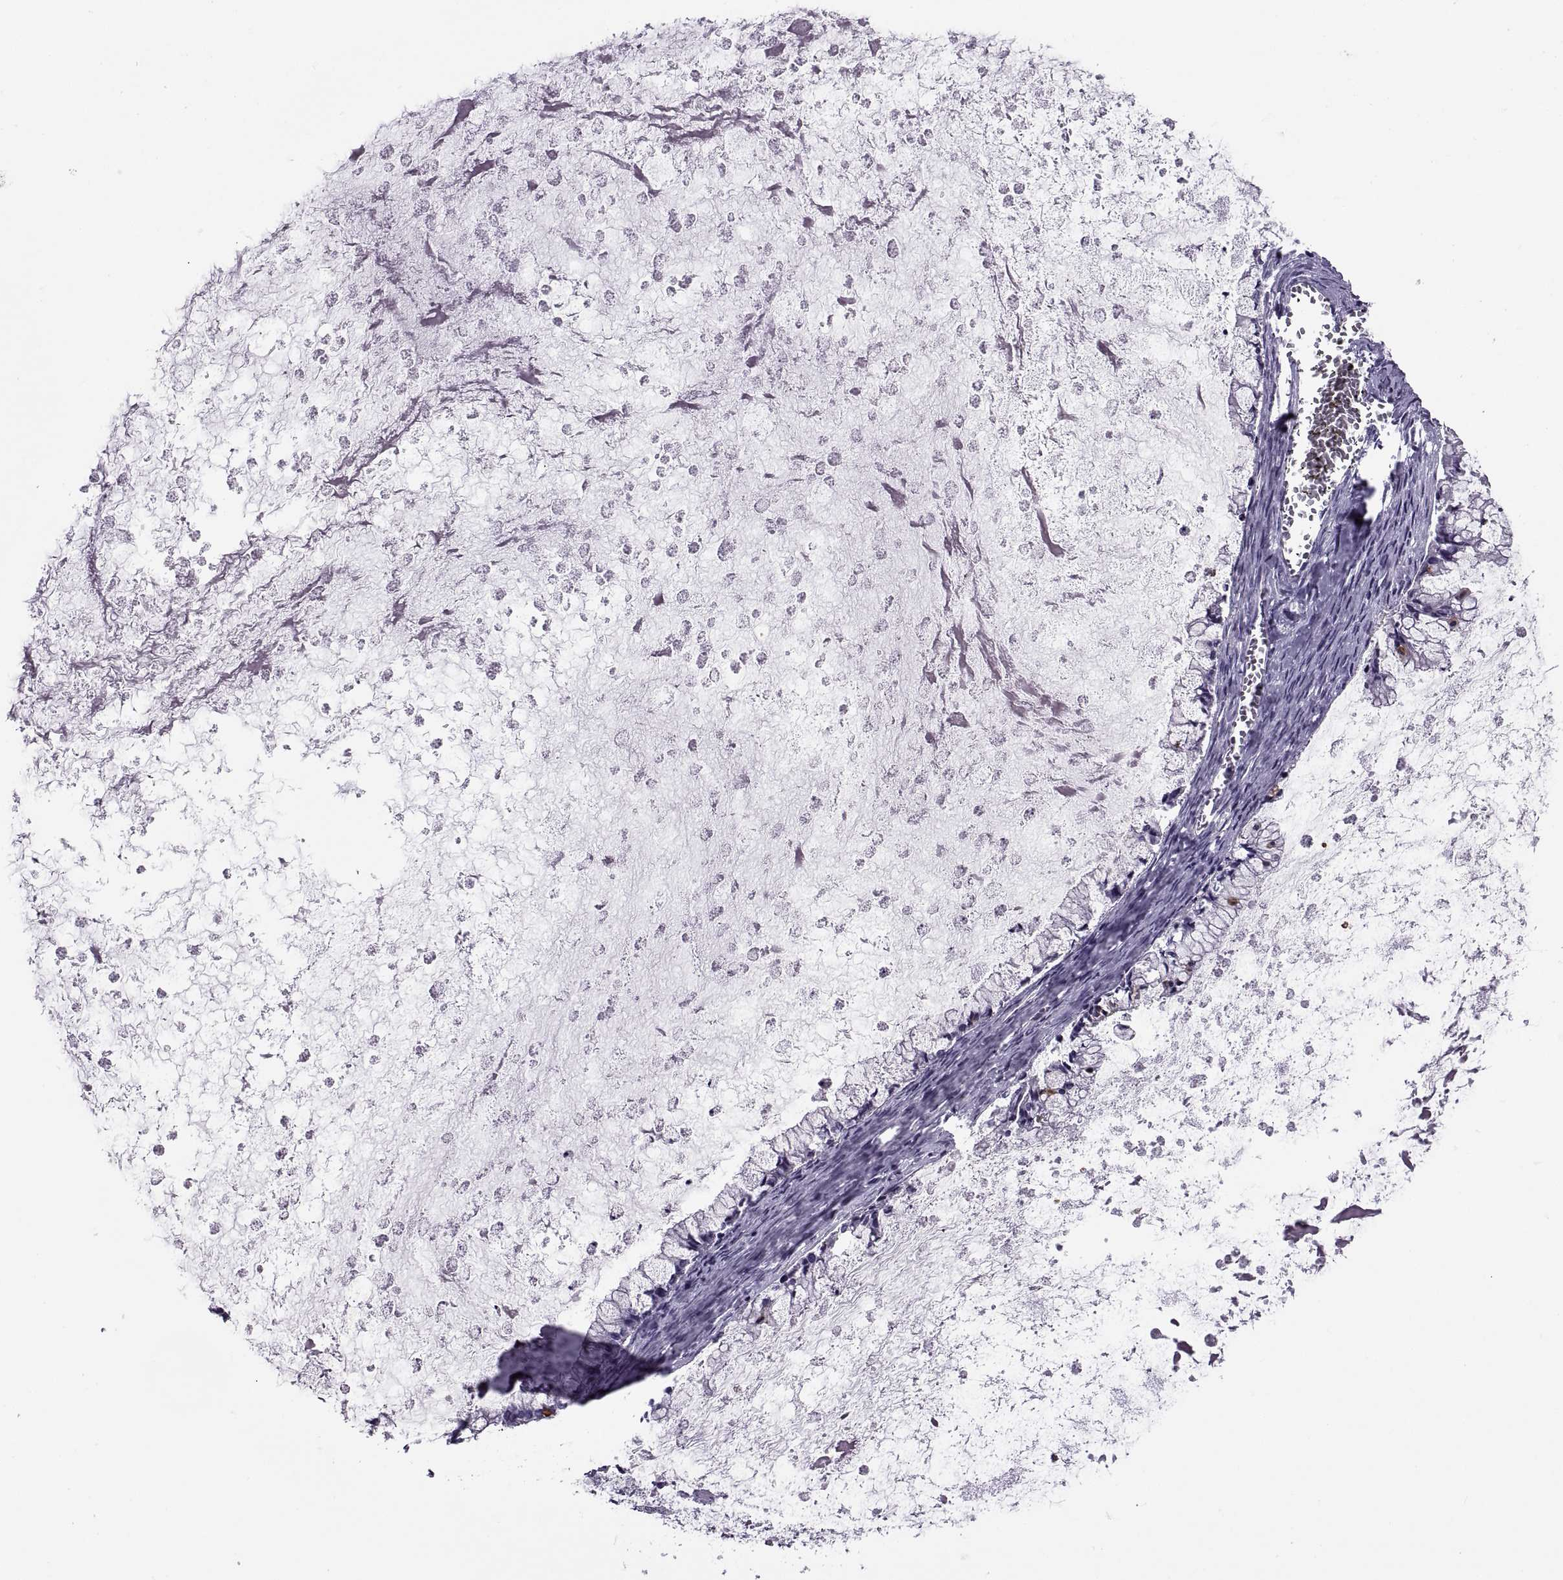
{"staining": {"intensity": "negative", "quantity": "none", "location": "none"}, "tissue": "ovarian cancer", "cell_type": "Tumor cells", "image_type": "cancer", "snomed": [{"axis": "morphology", "description": "Cystadenocarcinoma, mucinous, NOS"}, {"axis": "topography", "description": "Ovary"}], "caption": "Tumor cells show no significant protein staining in mucinous cystadenocarcinoma (ovarian).", "gene": "MAGEB1", "patient": {"sex": "female", "age": 67}}